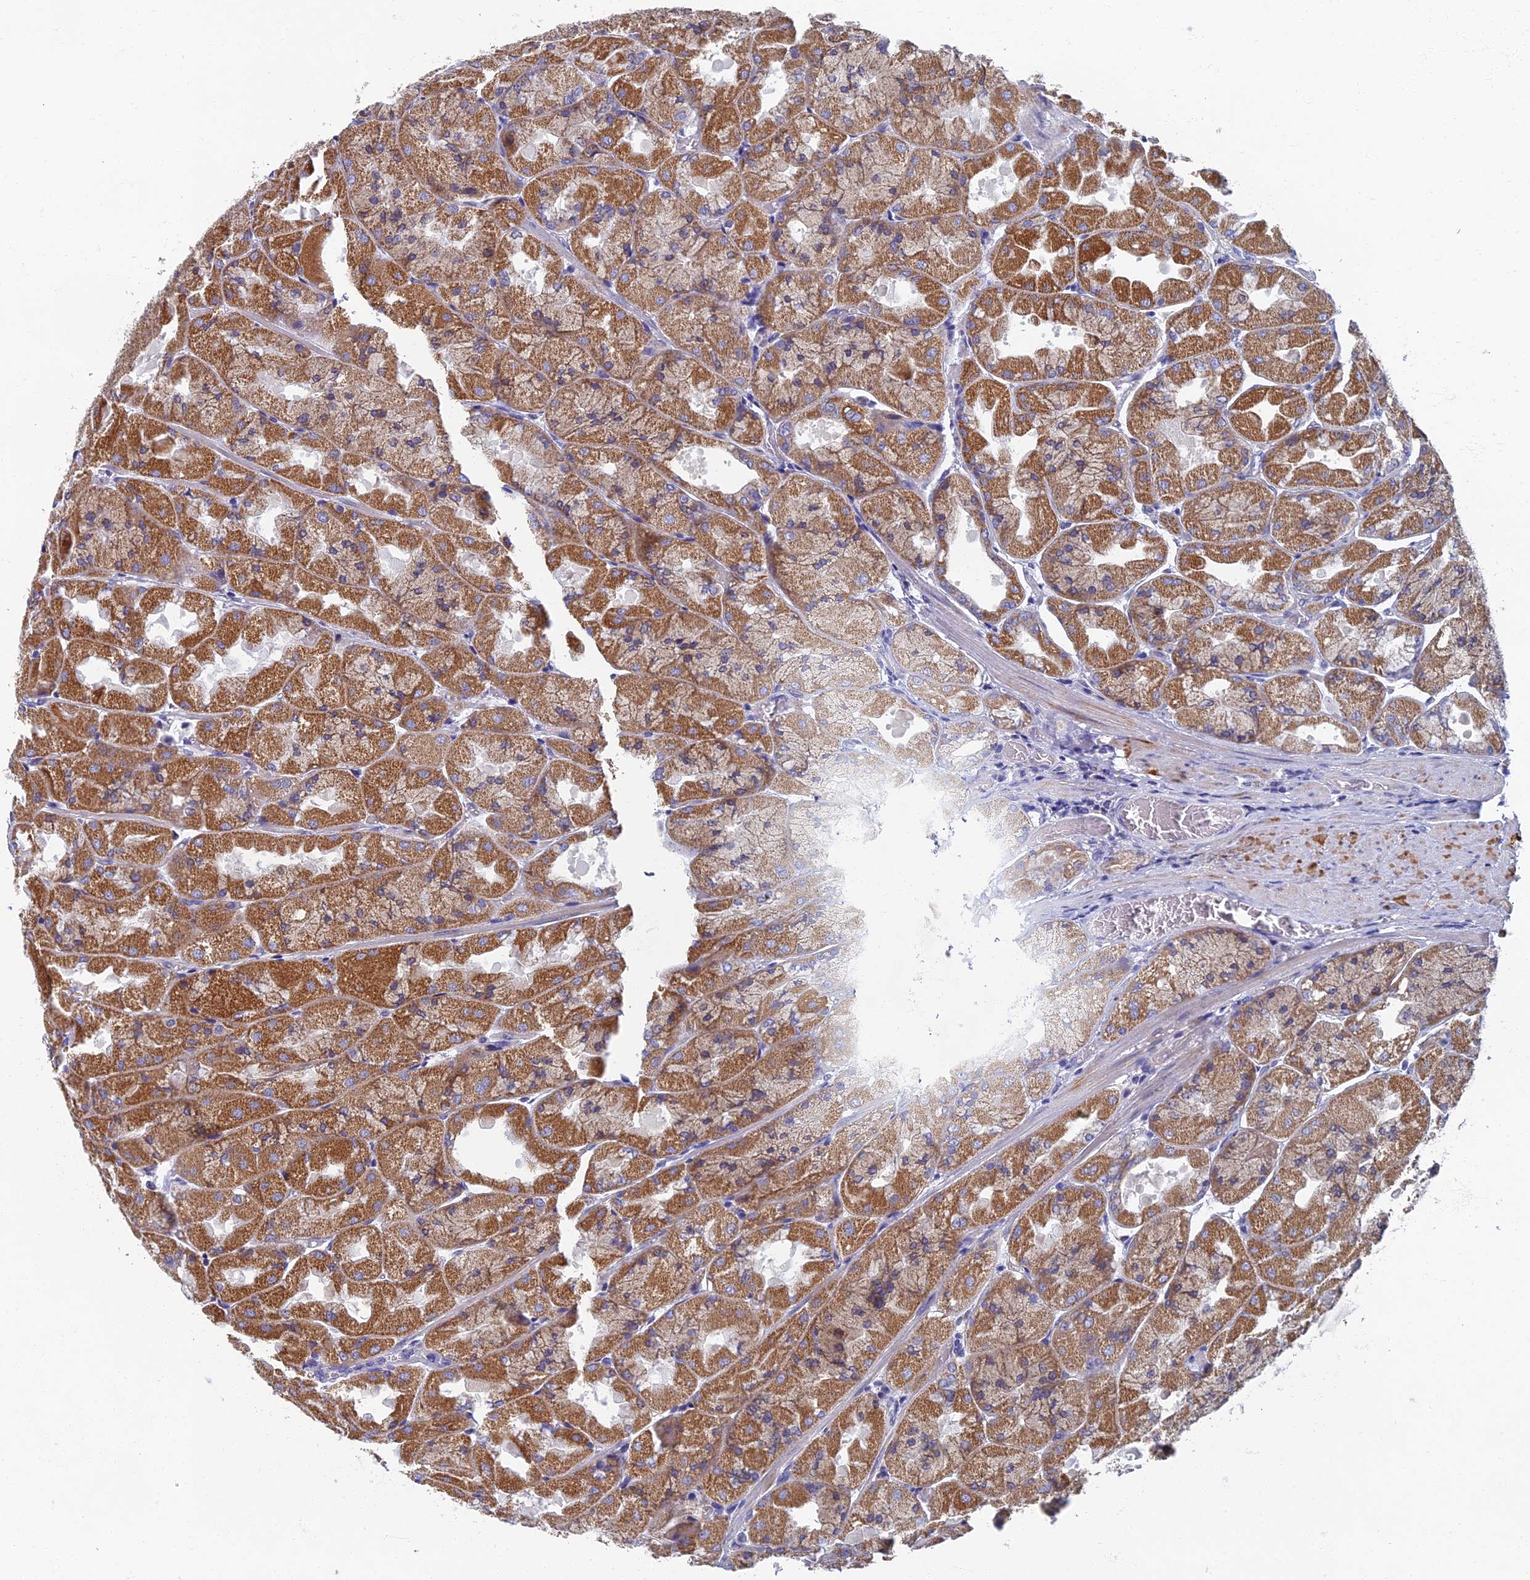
{"staining": {"intensity": "moderate", "quantity": ">75%", "location": "cytoplasmic/membranous"}, "tissue": "stomach", "cell_type": "Glandular cells", "image_type": "normal", "snomed": [{"axis": "morphology", "description": "Normal tissue, NOS"}, {"axis": "topography", "description": "Stomach"}], "caption": "A histopathology image of stomach stained for a protein shows moderate cytoplasmic/membranous brown staining in glandular cells. The staining was performed using DAB to visualize the protein expression in brown, while the nuclei were stained in blue with hematoxylin (Magnification: 20x).", "gene": "SPIN4", "patient": {"sex": "female", "age": 61}}